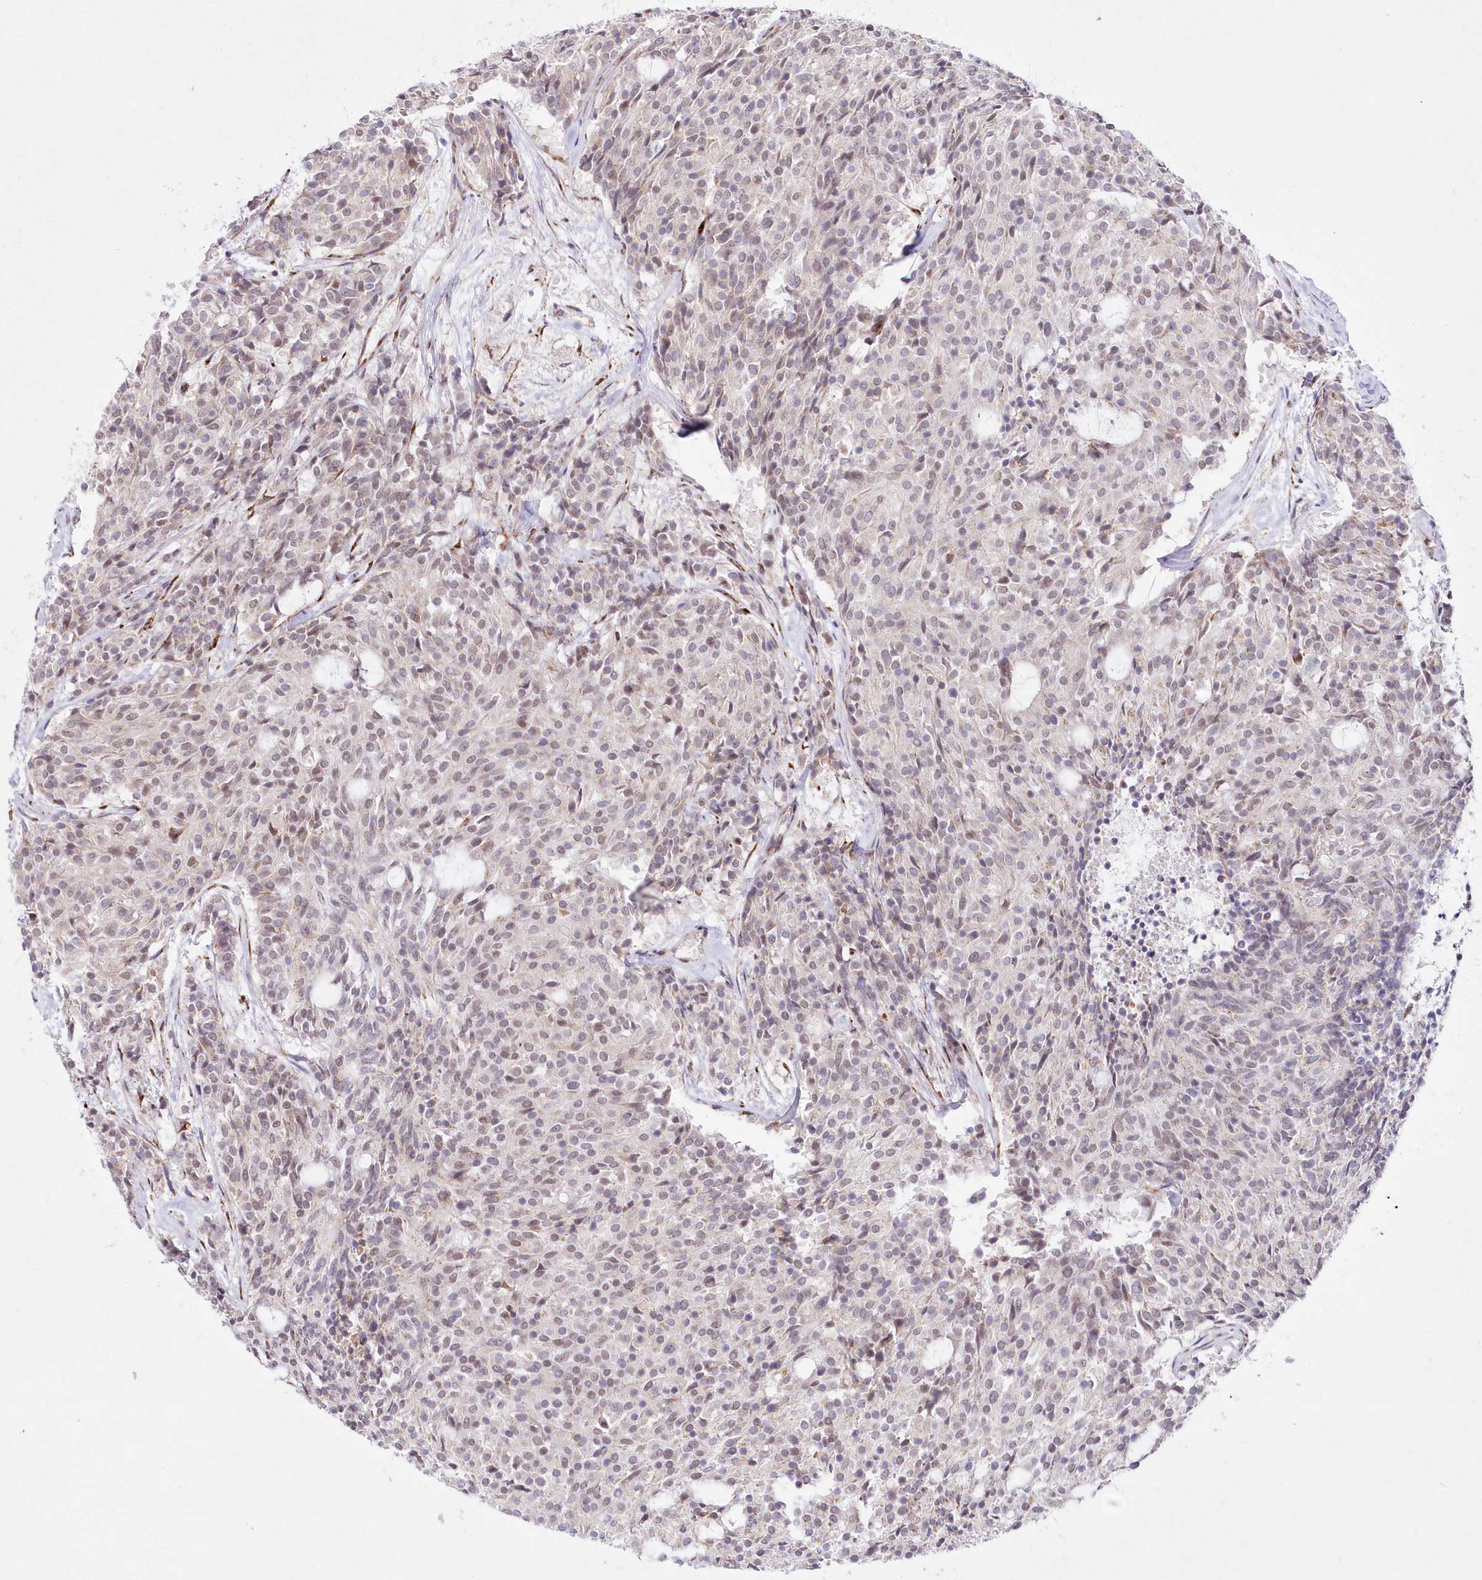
{"staining": {"intensity": "weak", "quantity": "<25%", "location": "nuclear"}, "tissue": "carcinoid", "cell_type": "Tumor cells", "image_type": "cancer", "snomed": [{"axis": "morphology", "description": "Carcinoid, malignant, NOS"}, {"axis": "topography", "description": "Pancreas"}], "caption": "Immunohistochemistry image of human malignant carcinoid stained for a protein (brown), which shows no staining in tumor cells. (Stains: DAB (3,3'-diaminobenzidine) immunohistochemistry (IHC) with hematoxylin counter stain, Microscopy: brightfield microscopy at high magnification).", "gene": "LDB1", "patient": {"sex": "female", "age": 54}}